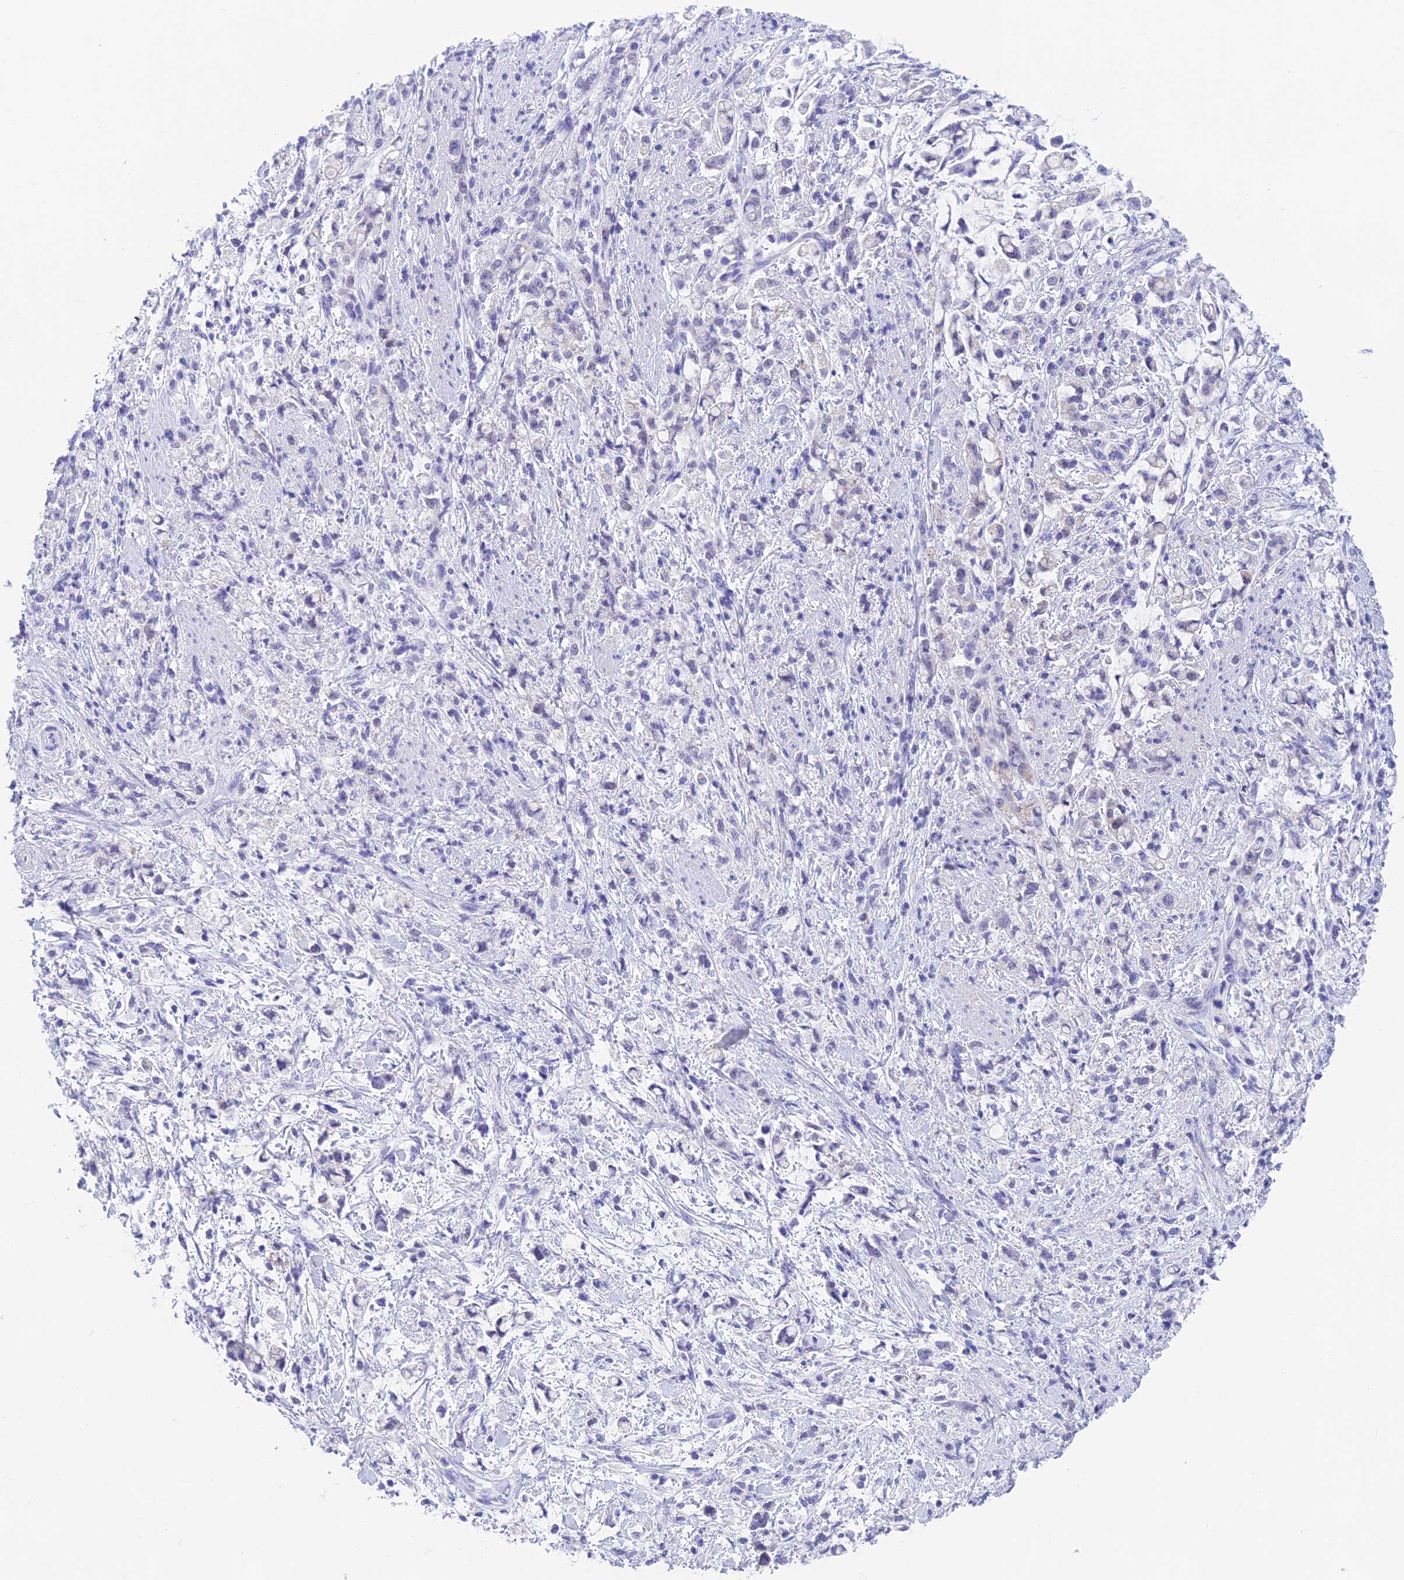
{"staining": {"intensity": "weak", "quantity": "<25%", "location": "cytoplasmic/membranous"}, "tissue": "stomach cancer", "cell_type": "Tumor cells", "image_type": "cancer", "snomed": [{"axis": "morphology", "description": "Adenocarcinoma, NOS"}, {"axis": "topography", "description": "Stomach"}], "caption": "Tumor cells are negative for brown protein staining in adenocarcinoma (stomach).", "gene": "KDELR3", "patient": {"sex": "female", "age": 60}}